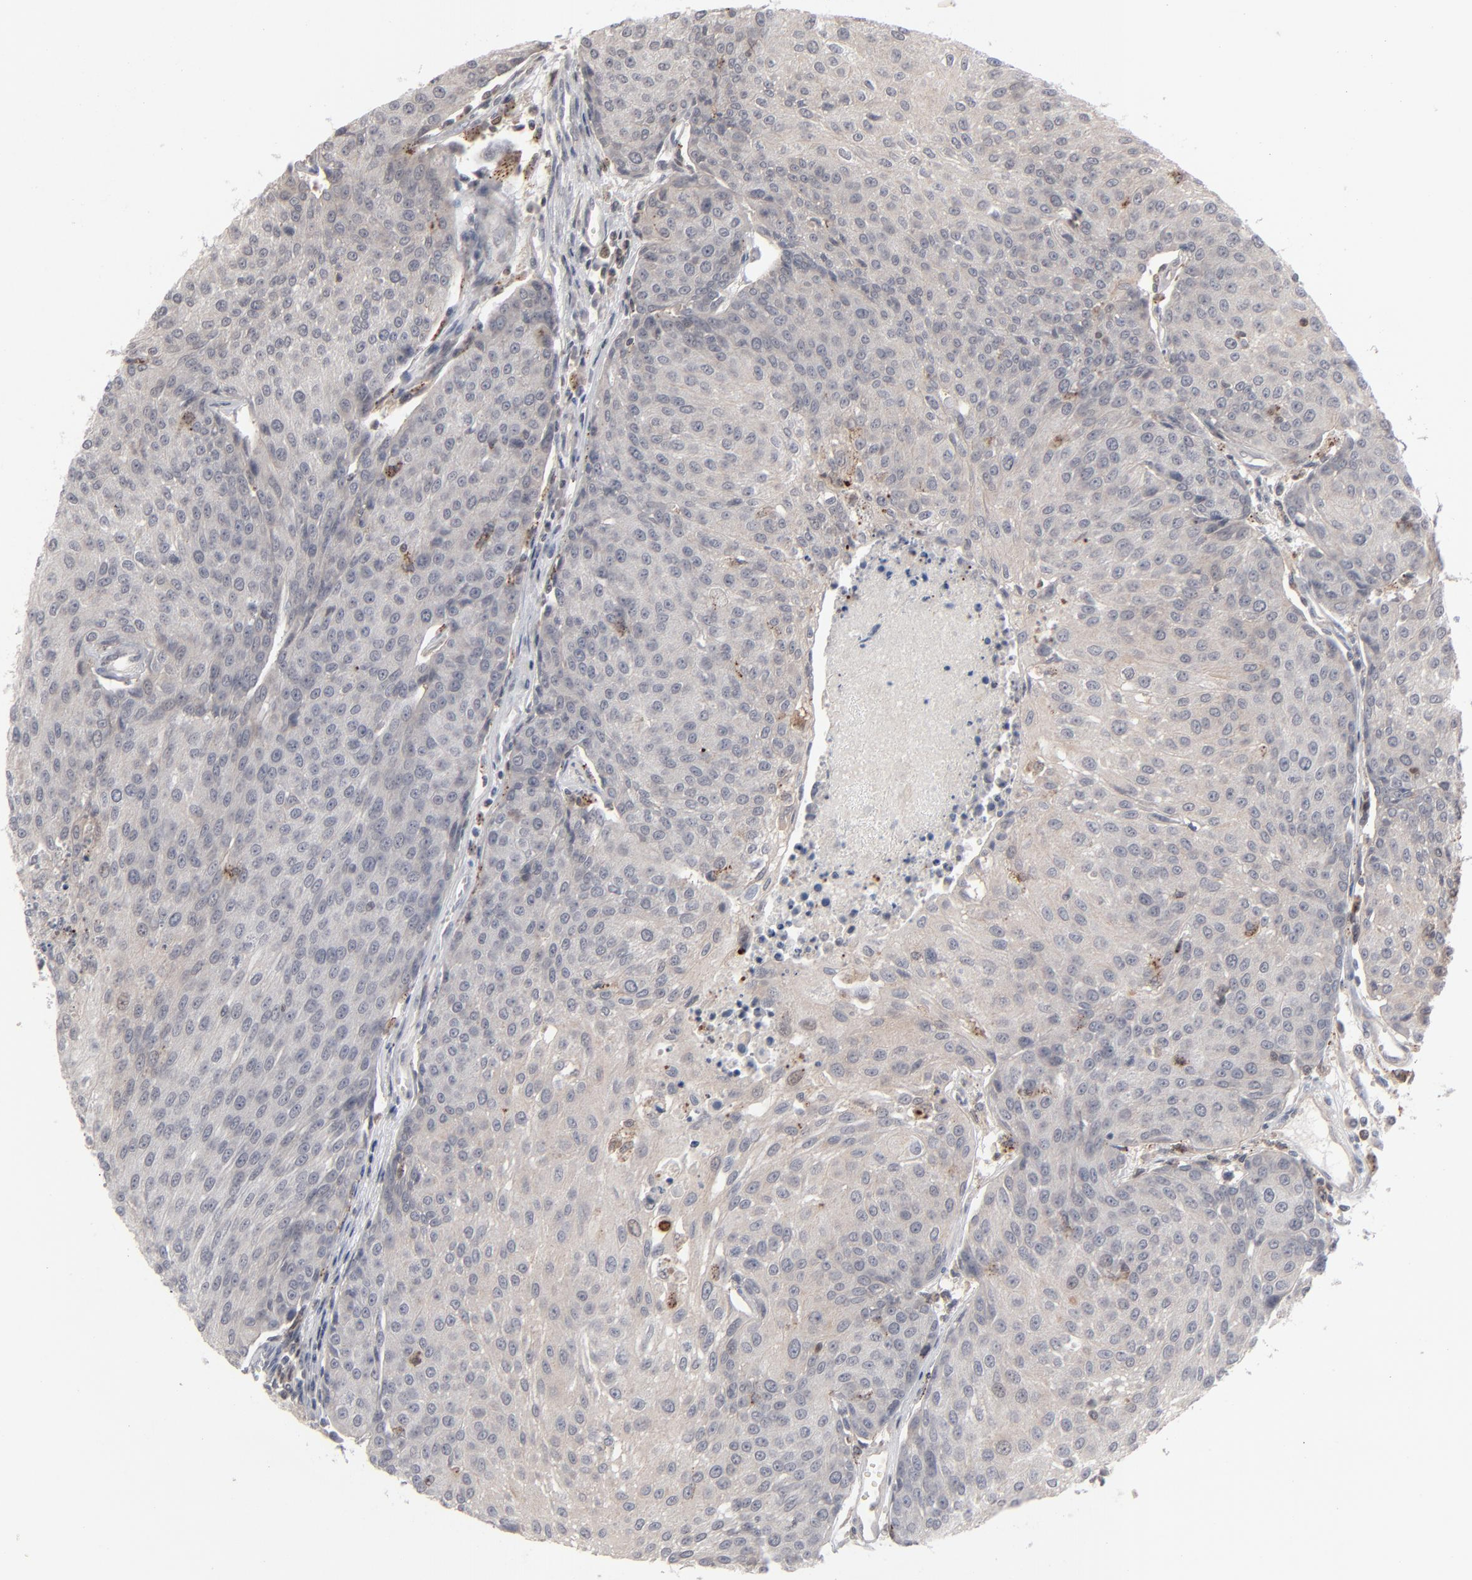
{"staining": {"intensity": "negative", "quantity": "none", "location": "none"}, "tissue": "urothelial cancer", "cell_type": "Tumor cells", "image_type": "cancer", "snomed": [{"axis": "morphology", "description": "Urothelial carcinoma, High grade"}, {"axis": "topography", "description": "Urinary bladder"}], "caption": "Urothelial cancer was stained to show a protein in brown. There is no significant positivity in tumor cells. (Brightfield microscopy of DAB (3,3'-diaminobenzidine) immunohistochemistry at high magnification).", "gene": "STAT4", "patient": {"sex": "female", "age": 85}}